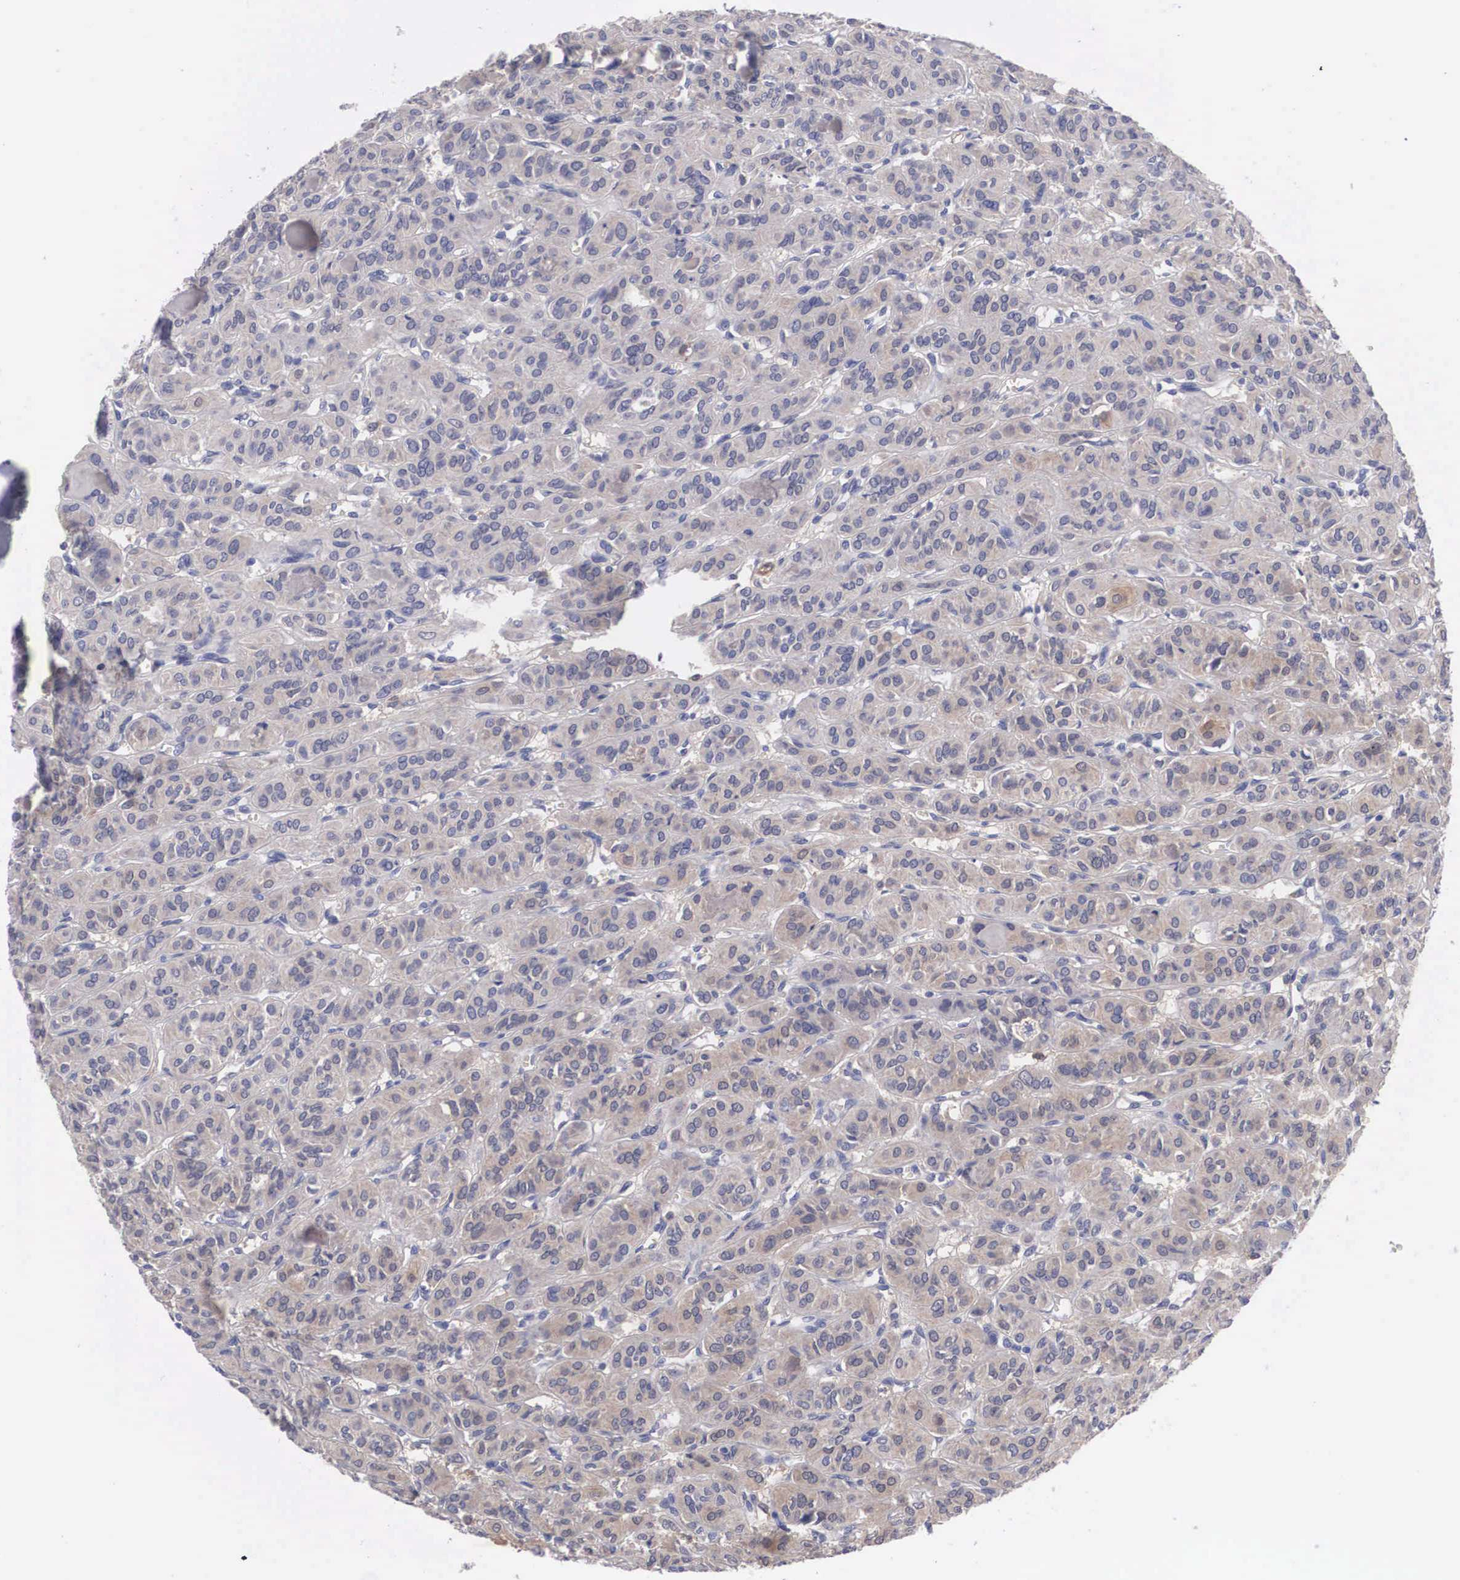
{"staining": {"intensity": "weak", "quantity": "25%-75%", "location": "cytoplasmic/membranous"}, "tissue": "thyroid cancer", "cell_type": "Tumor cells", "image_type": "cancer", "snomed": [{"axis": "morphology", "description": "Follicular adenoma carcinoma, NOS"}, {"axis": "topography", "description": "Thyroid gland"}], "caption": "Human thyroid follicular adenoma carcinoma stained with a protein marker displays weak staining in tumor cells.", "gene": "ABHD4", "patient": {"sex": "female", "age": 71}}